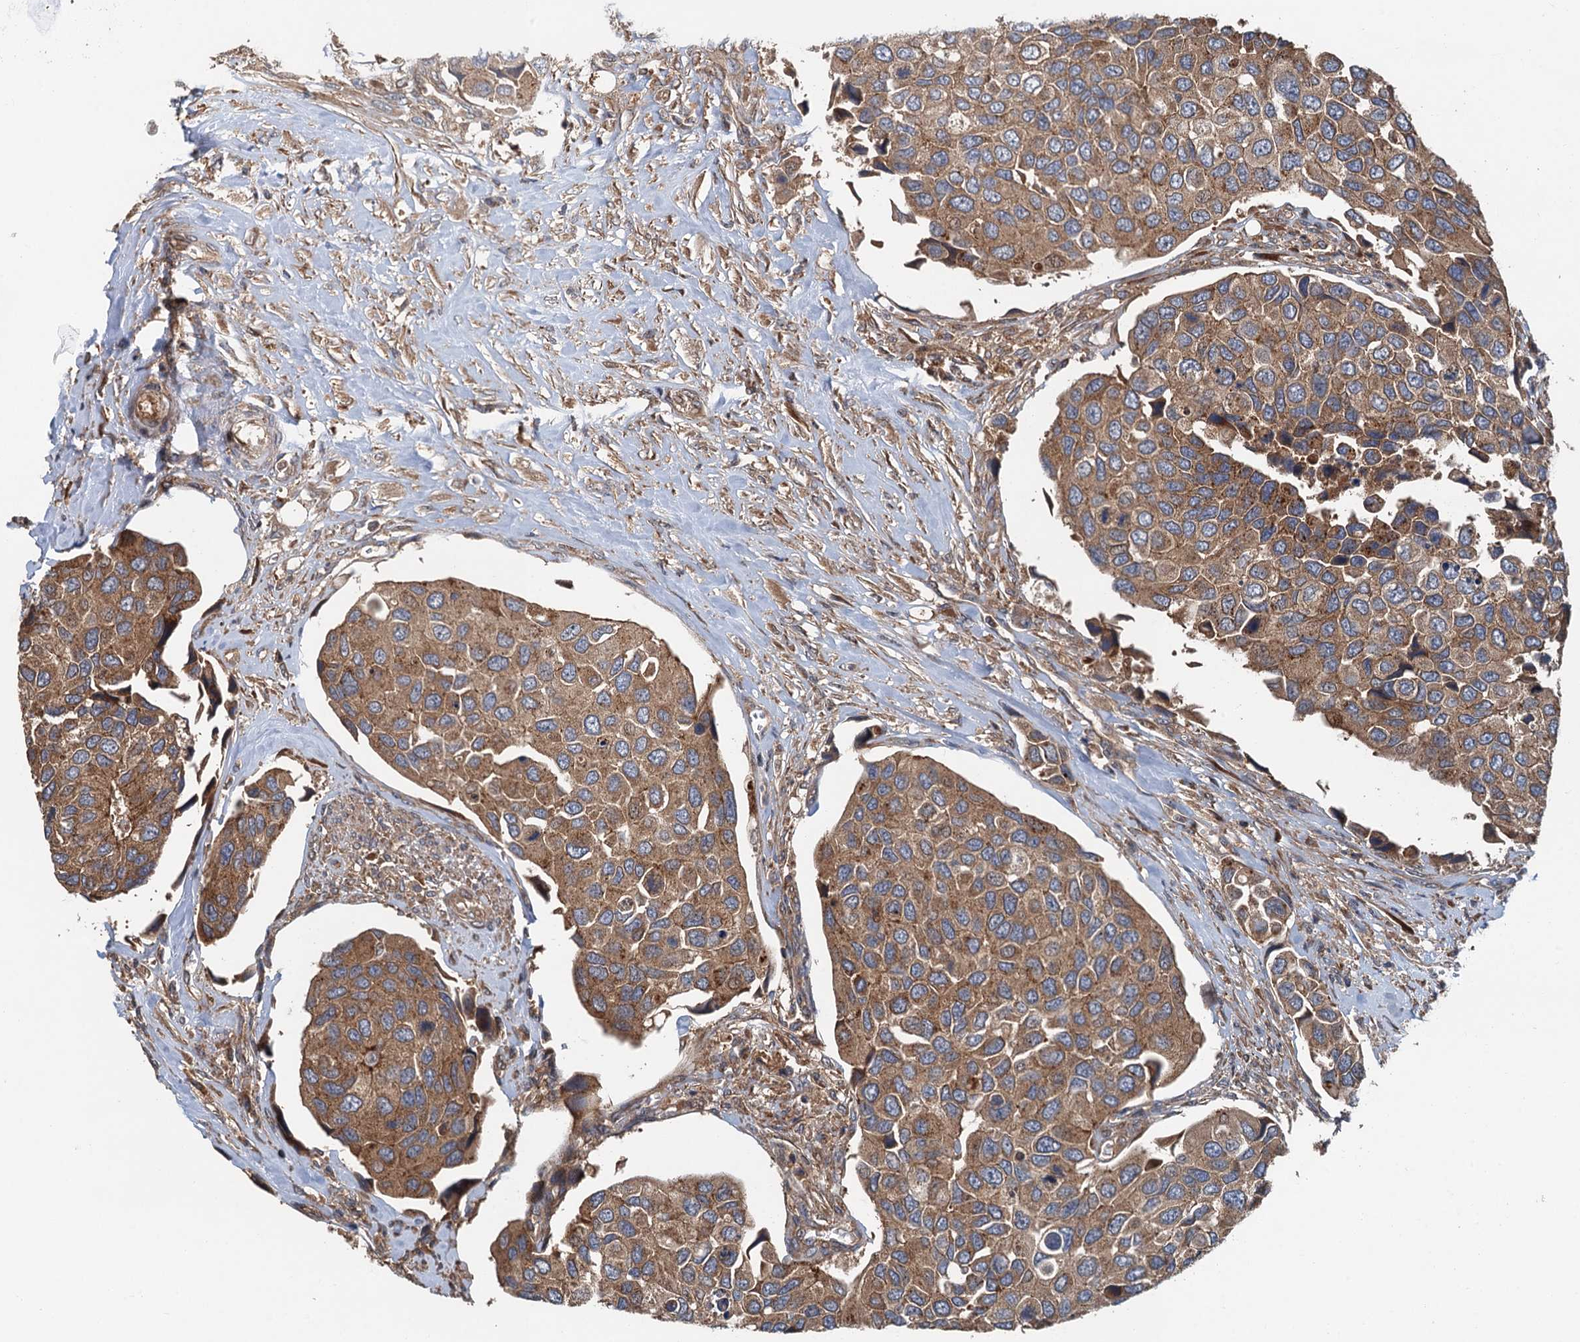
{"staining": {"intensity": "strong", "quantity": ">75%", "location": "cytoplasmic/membranous"}, "tissue": "urothelial cancer", "cell_type": "Tumor cells", "image_type": "cancer", "snomed": [{"axis": "morphology", "description": "Urothelial carcinoma, High grade"}, {"axis": "topography", "description": "Urinary bladder"}], "caption": "Immunohistochemistry staining of urothelial cancer, which reveals high levels of strong cytoplasmic/membranous expression in about >75% of tumor cells indicating strong cytoplasmic/membranous protein positivity. The staining was performed using DAB (brown) for protein detection and nuclei were counterstained in hematoxylin (blue).", "gene": "COG3", "patient": {"sex": "male", "age": 74}}